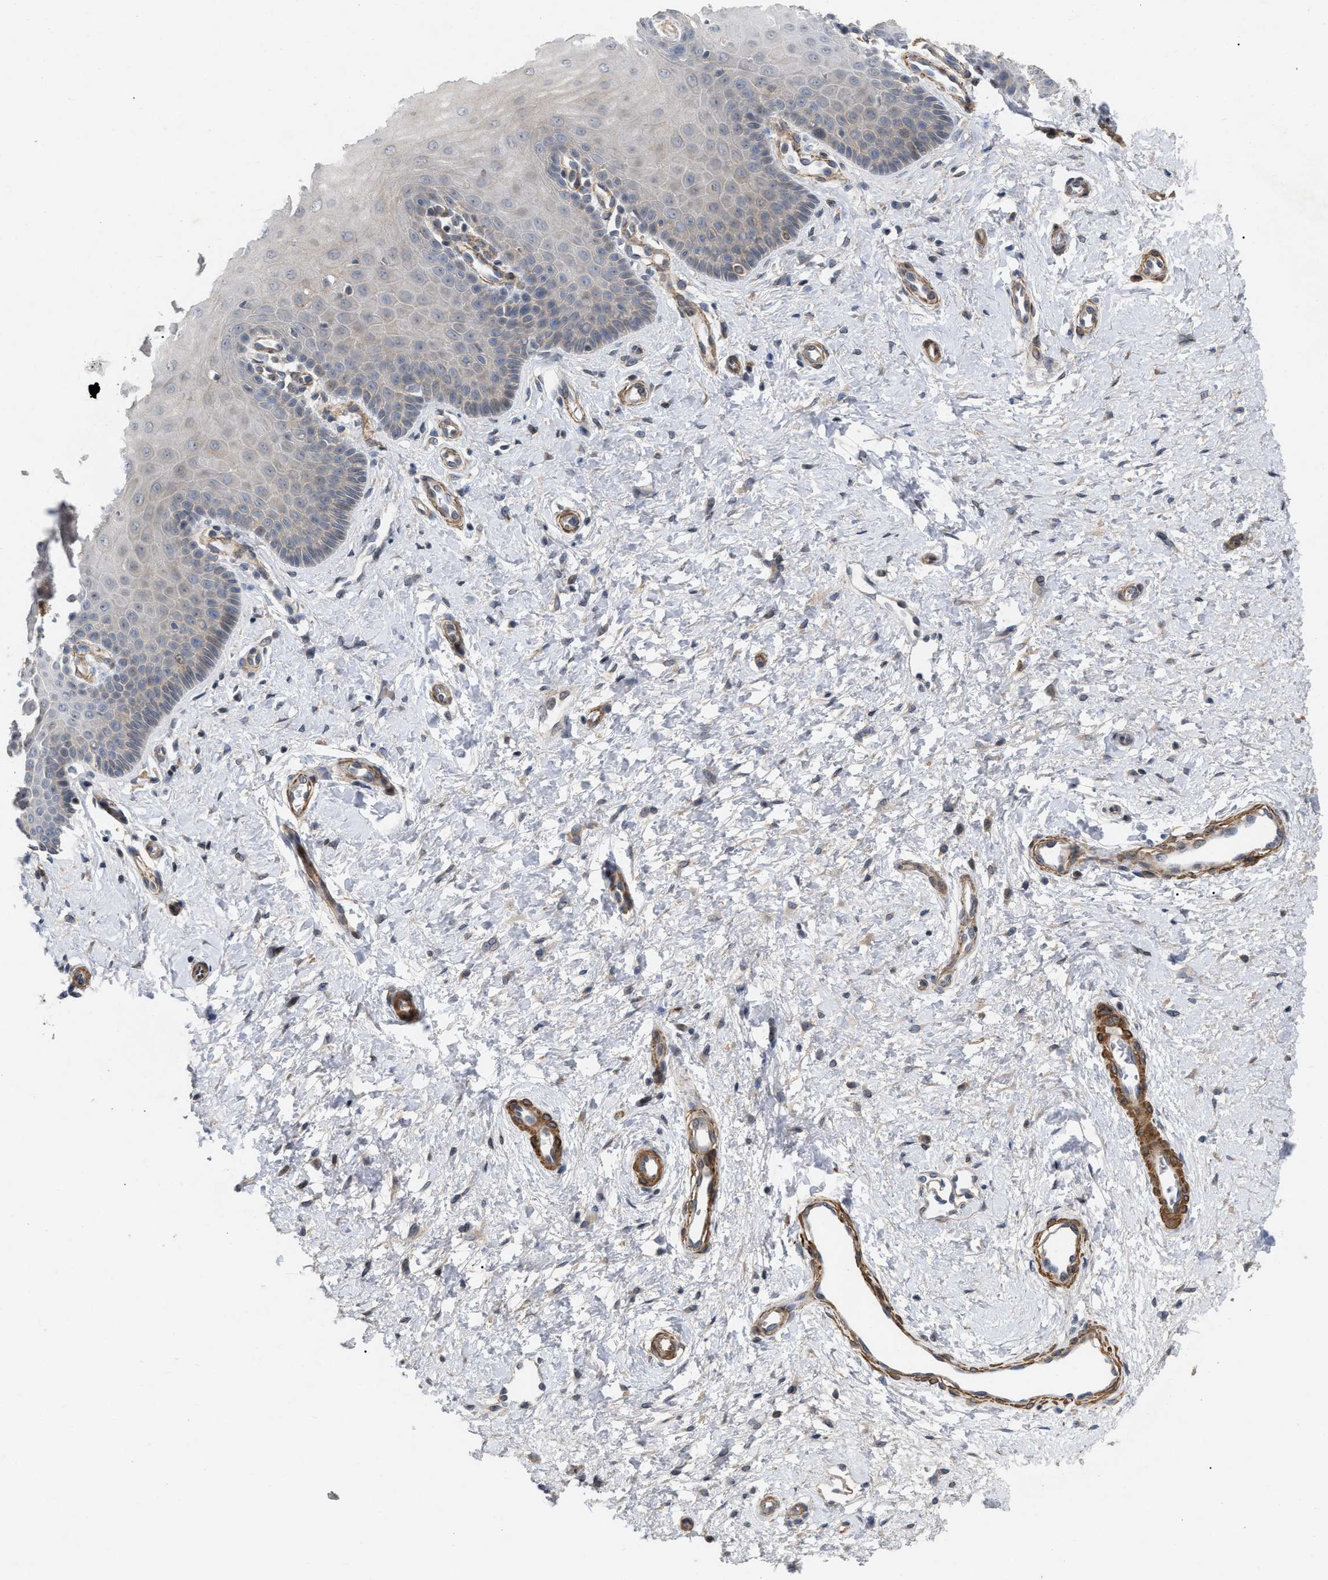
{"staining": {"intensity": "negative", "quantity": "none", "location": "none"}, "tissue": "cervix", "cell_type": "Squamous epithelial cells", "image_type": "normal", "snomed": [{"axis": "morphology", "description": "Normal tissue, NOS"}, {"axis": "topography", "description": "Cervix"}], "caption": "Human cervix stained for a protein using immunohistochemistry reveals no staining in squamous epithelial cells.", "gene": "ST6GALNAC6", "patient": {"sex": "female", "age": 55}}